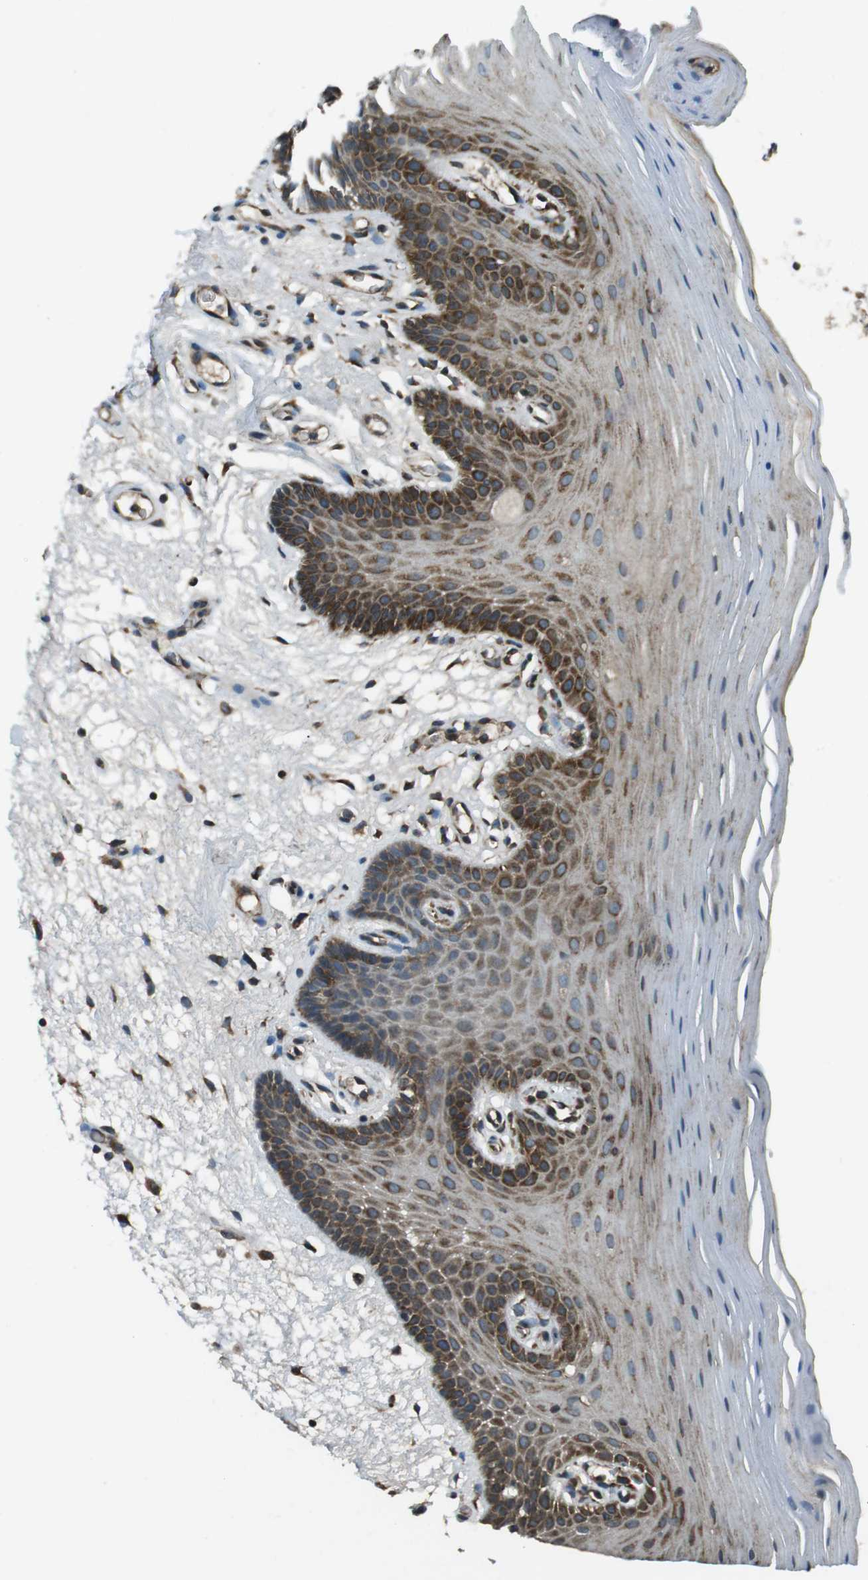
{"staining": {"intensity": "strong", "quantity": "25%-75%", "location": "cytoplasmic/membranous"}, "tissue": "oral mucosa", "cell_type": "Squamous epithelial cells", "image_type": "normal", "snomed": [{"axis": "morphology", "description": "Normal tissue, NOS"}, {"axis": "morphology", "description": "Squamous cell carcinoma, NOS"}, {"axis": "topography", "description": "Skeletal muscle"}, {"axis": "topography", "description": "Oral tissue"}, {"axis": "topography", "description": "Head-Neck"}], "caption": "This histopathology image shows IHC staining of benign human oral mucosa, with high strong cytoplasmic/membranous positivity in approximately 25%-75% of squamous epithelial cells.", "gene": "KTN1", "patient": {"sex": "male", "age": 71}}